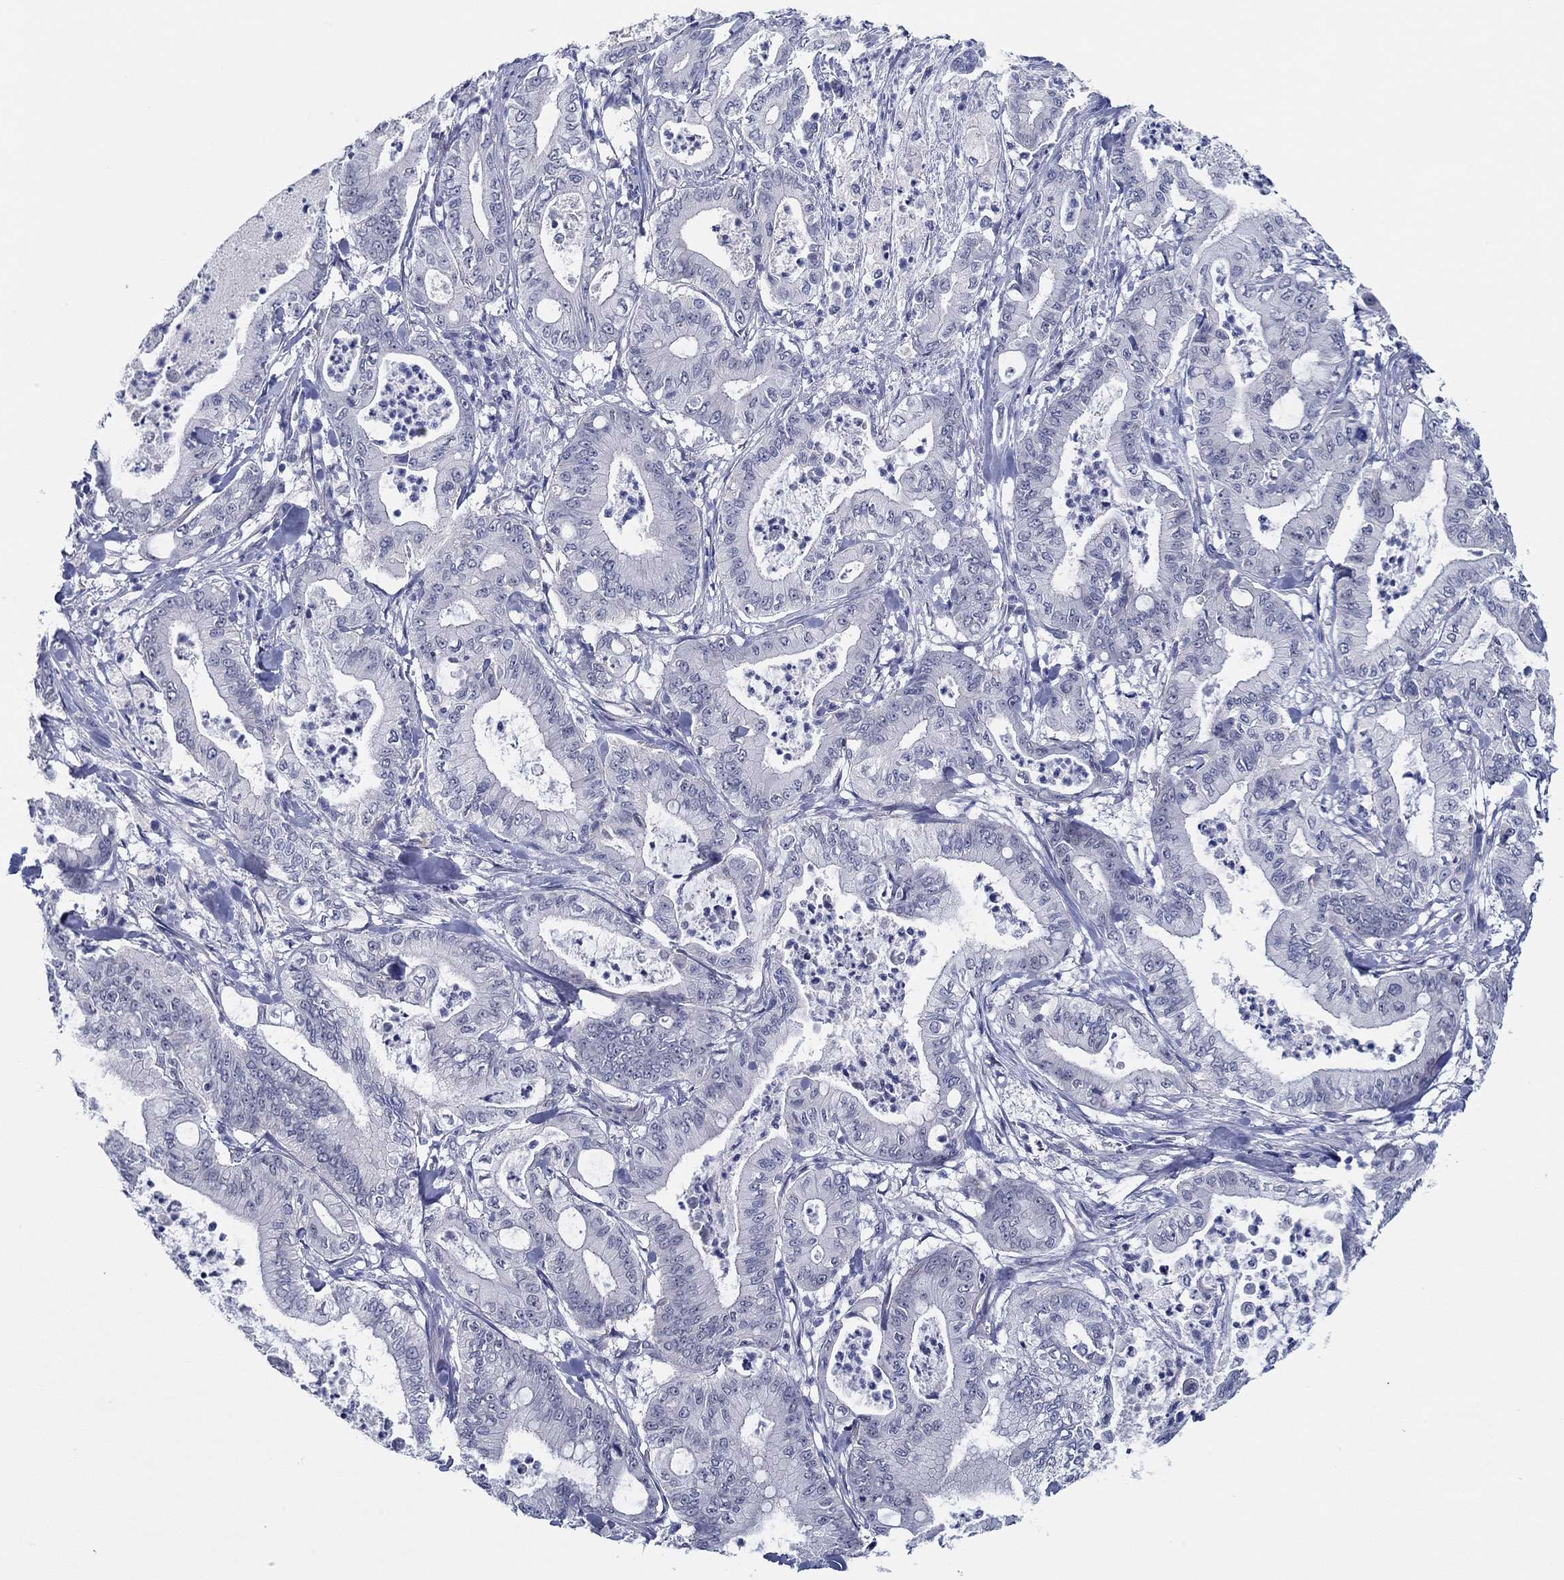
{"staining": {"intensity": "negative", "quantity": "none", "location": "none"}, "tissue": "pancreatic cancer", "cell_type": "Tumor cells", "image_type": "cancer", "snomed": [{"axis": "morphology", "description": "Adenocarcinoma, NOS"}, {"axis": "topography", "description": "Pancreas"}], "caption": "Protein analysis of adenocarcinoma (pancreatic) demonstrates no significant expression in tumor cells.", "gene": "SLC34A1", "patient": {"sex": "male", "age": 71}}